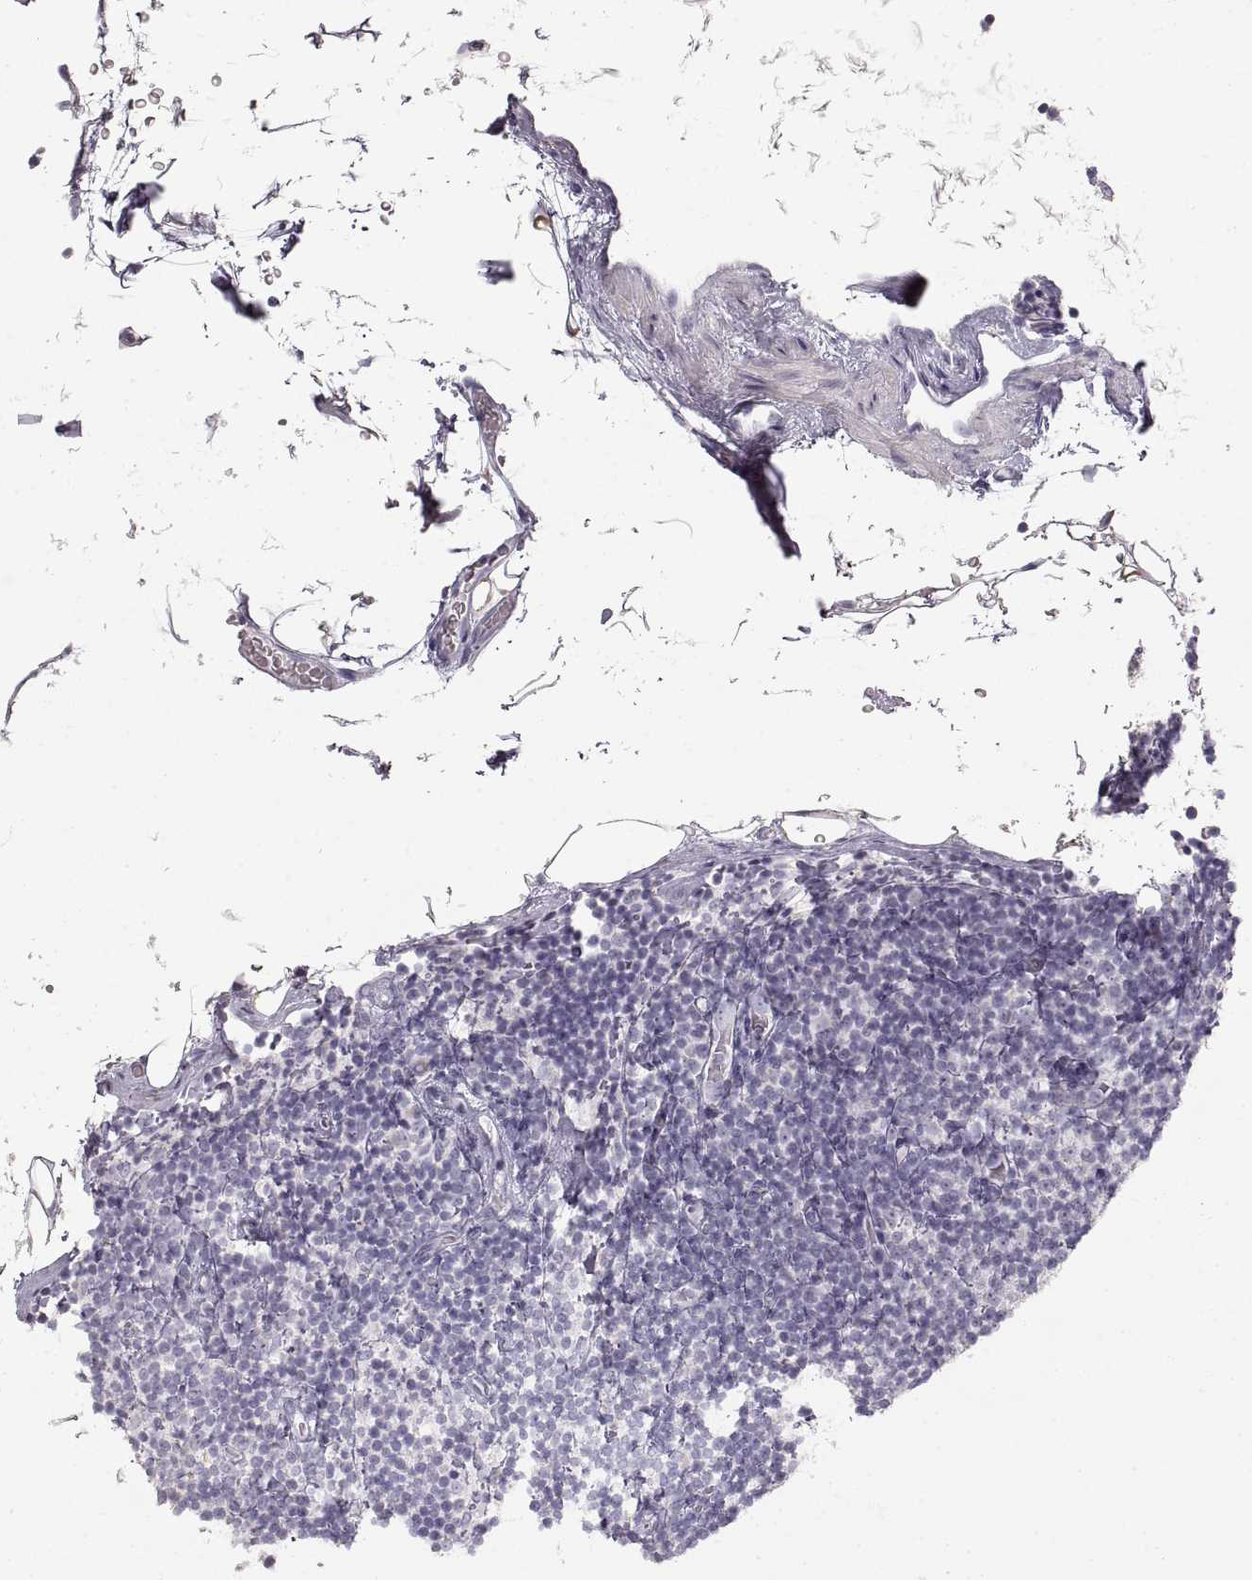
{"staining": {"intensity": "negative", "quantity": "none", "location": "none"}, "tissue": "lymphoma", "cell_type": "Tumor cells", "image_type": "cancer", "snomed": [{"axis": "morphology", "description": "Malignant lymphoma, non-Hodgkin's type, Low grade"}, {"axis": "topography", "description": "Lymph node"}], "caption": "High magnification brightfield microscopy of lymphoma stained with DAB (brown) and counterstained with hematoxylin (blue): tumor cells show no significant positivity.", "gene": "ZP3", "patient": {"sex": "male", "age": 81}}